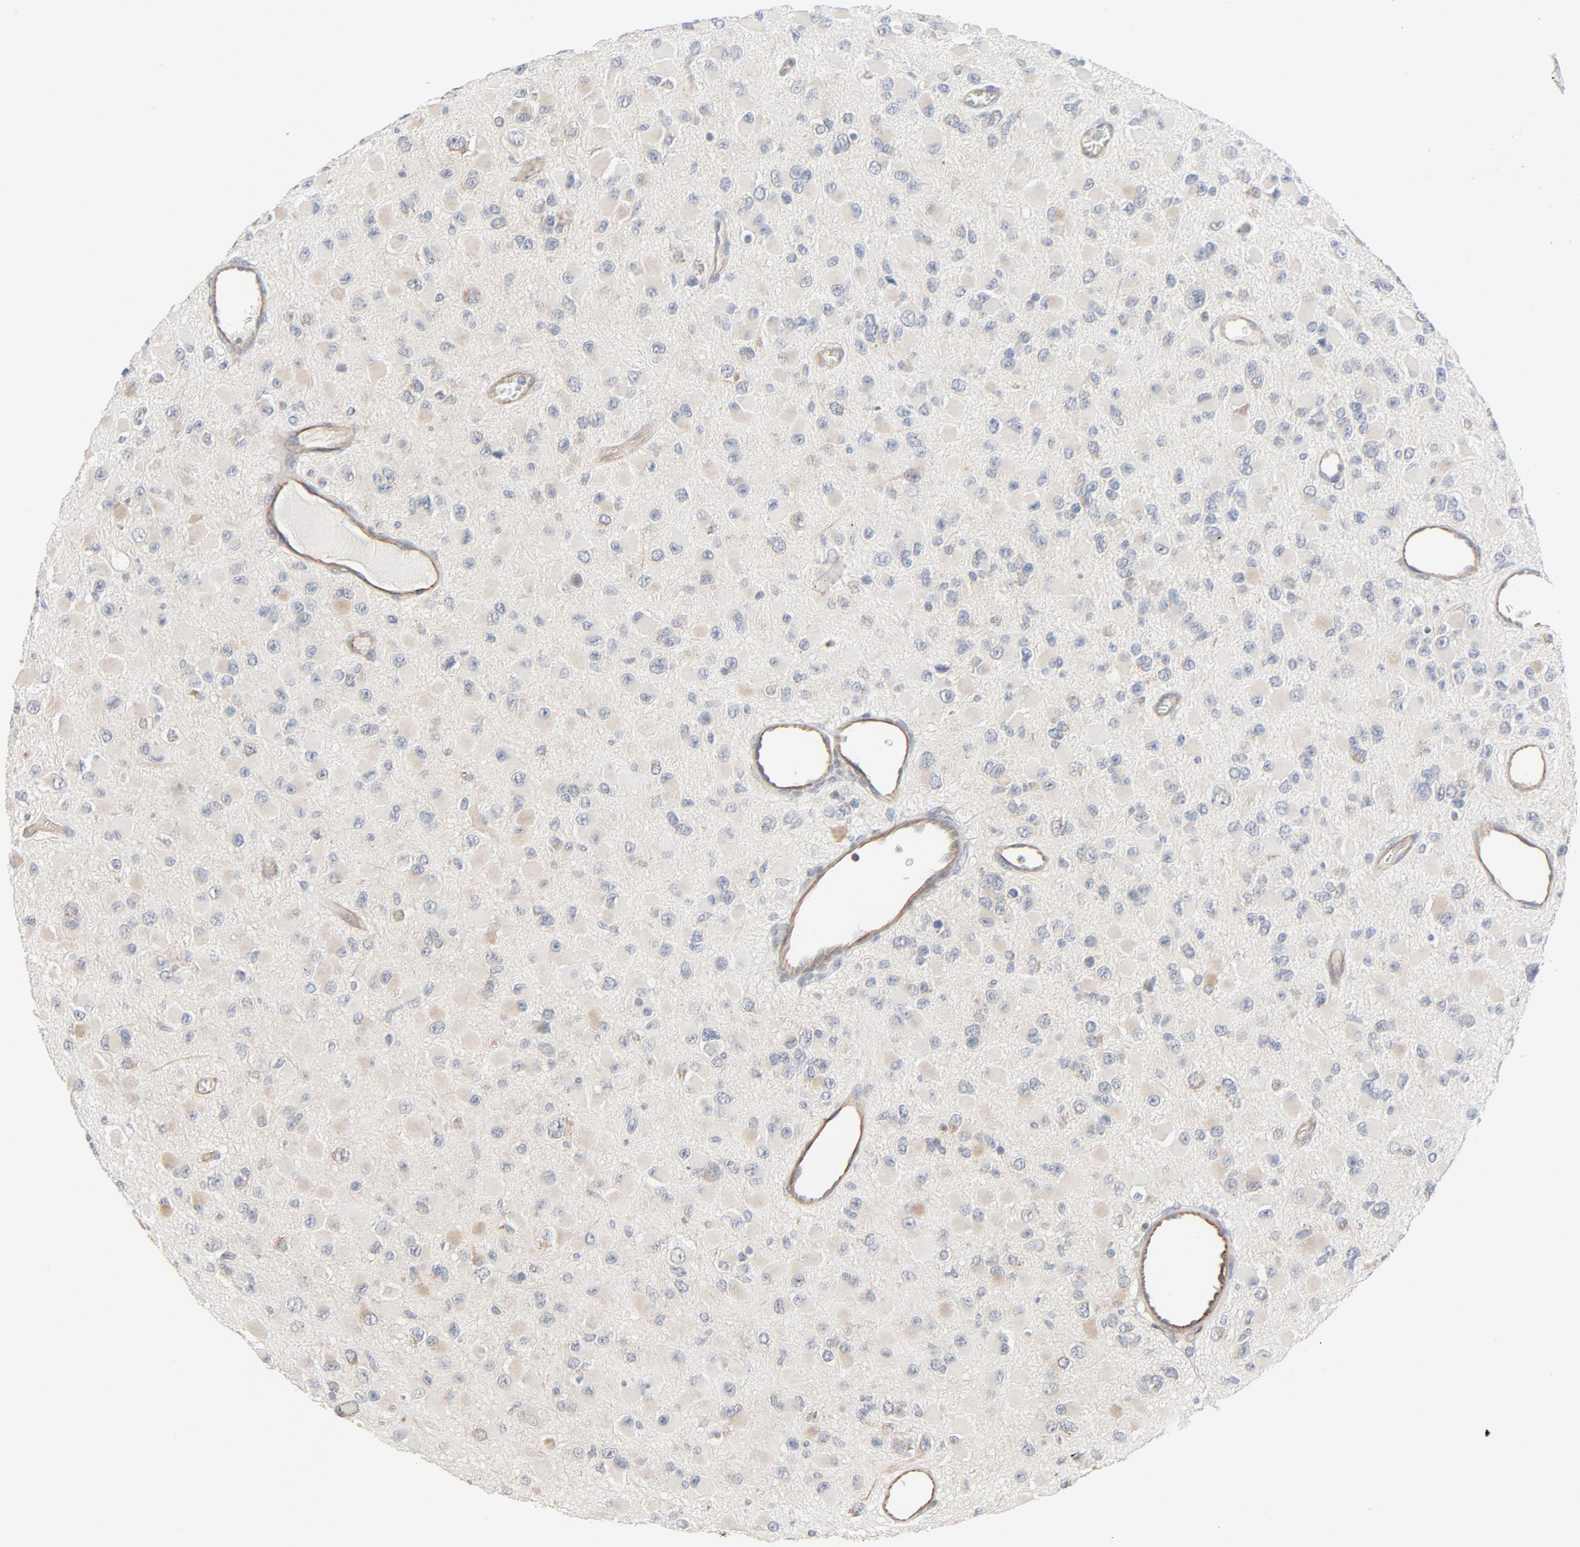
{"staining": {"intensity": "weak", "quantity": "<25%", "location": "cytoplasmic/membranous"}, "tissue": "glioma", "cell_type": "Tumor cells", "image_type": "cancer", "snomed": [{"axis": "morphology", "description": "Glioma, malignant, Low grade"}, {"axis": "topography", "description": "Brain"}], "caption": "Human glioma stained for a protein using immunohistochemistry (IHC) displays no positivity in tumor cells.", "gene": "TRIOBP", "patient": {"sex": "male", "age": 42}}